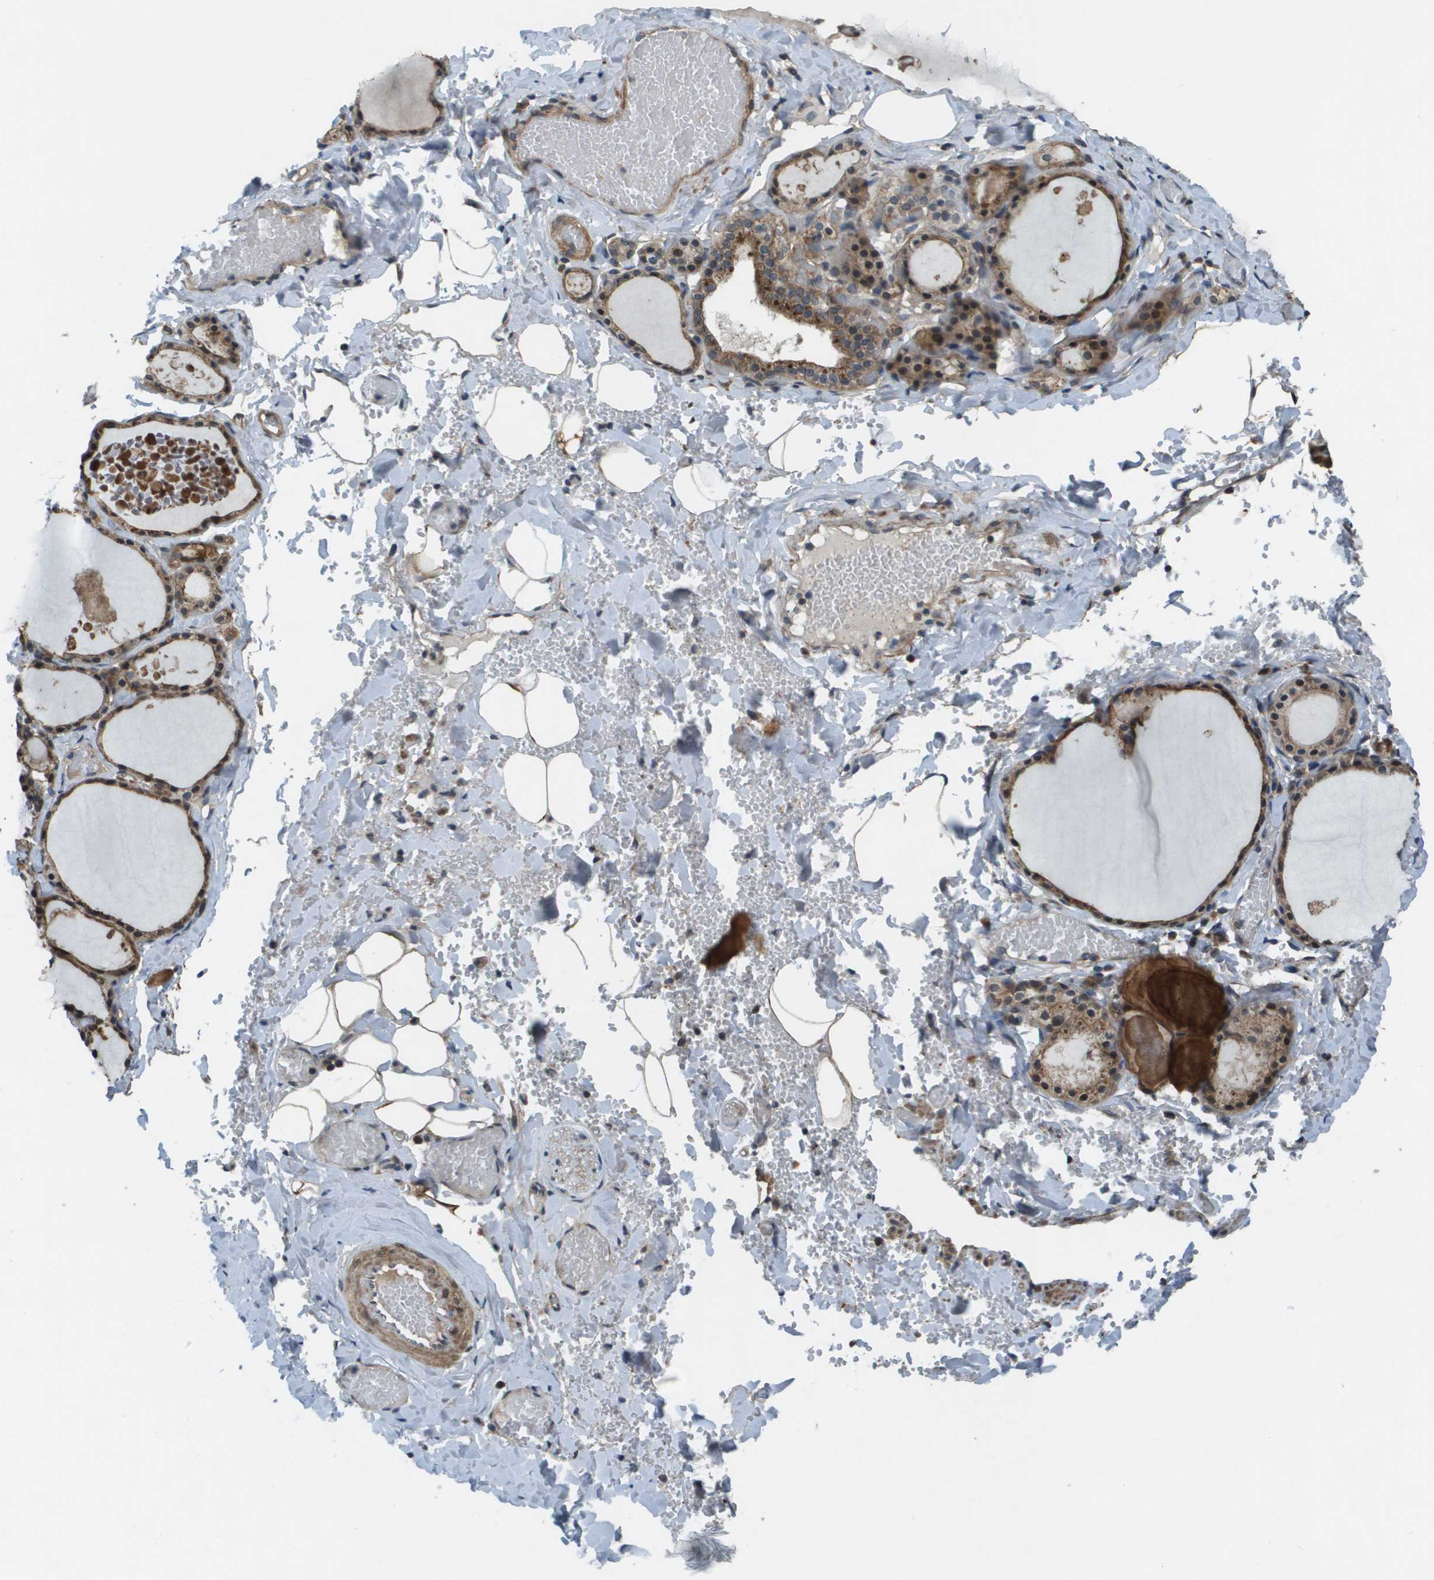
{"staining": {"intensity": "moderate", "quantity": ">75%", "location": "cytoplasmic/membranous"}, "tissue": "thyroid gland", "cell_type": "Glandular cells", "image_type": "normal", "snomed": [{"axis": "morphology", "description": "Normal tissue, NOS"}, {"axis": "topography", "description": "Thyroid gland"}], "caption": "IHC photomicrograph of normal thyroid gland: human thyroid gland stained using immunohistochemistry demonstrates medium levels of moderate protein expression localized specifically in the cytoplasmic/membranous of glandular cells, appearing as a cytoplasmic/membranous brown color.", "gene": "CDKN2C", "patient": {"sex": "male", "age": 56}}